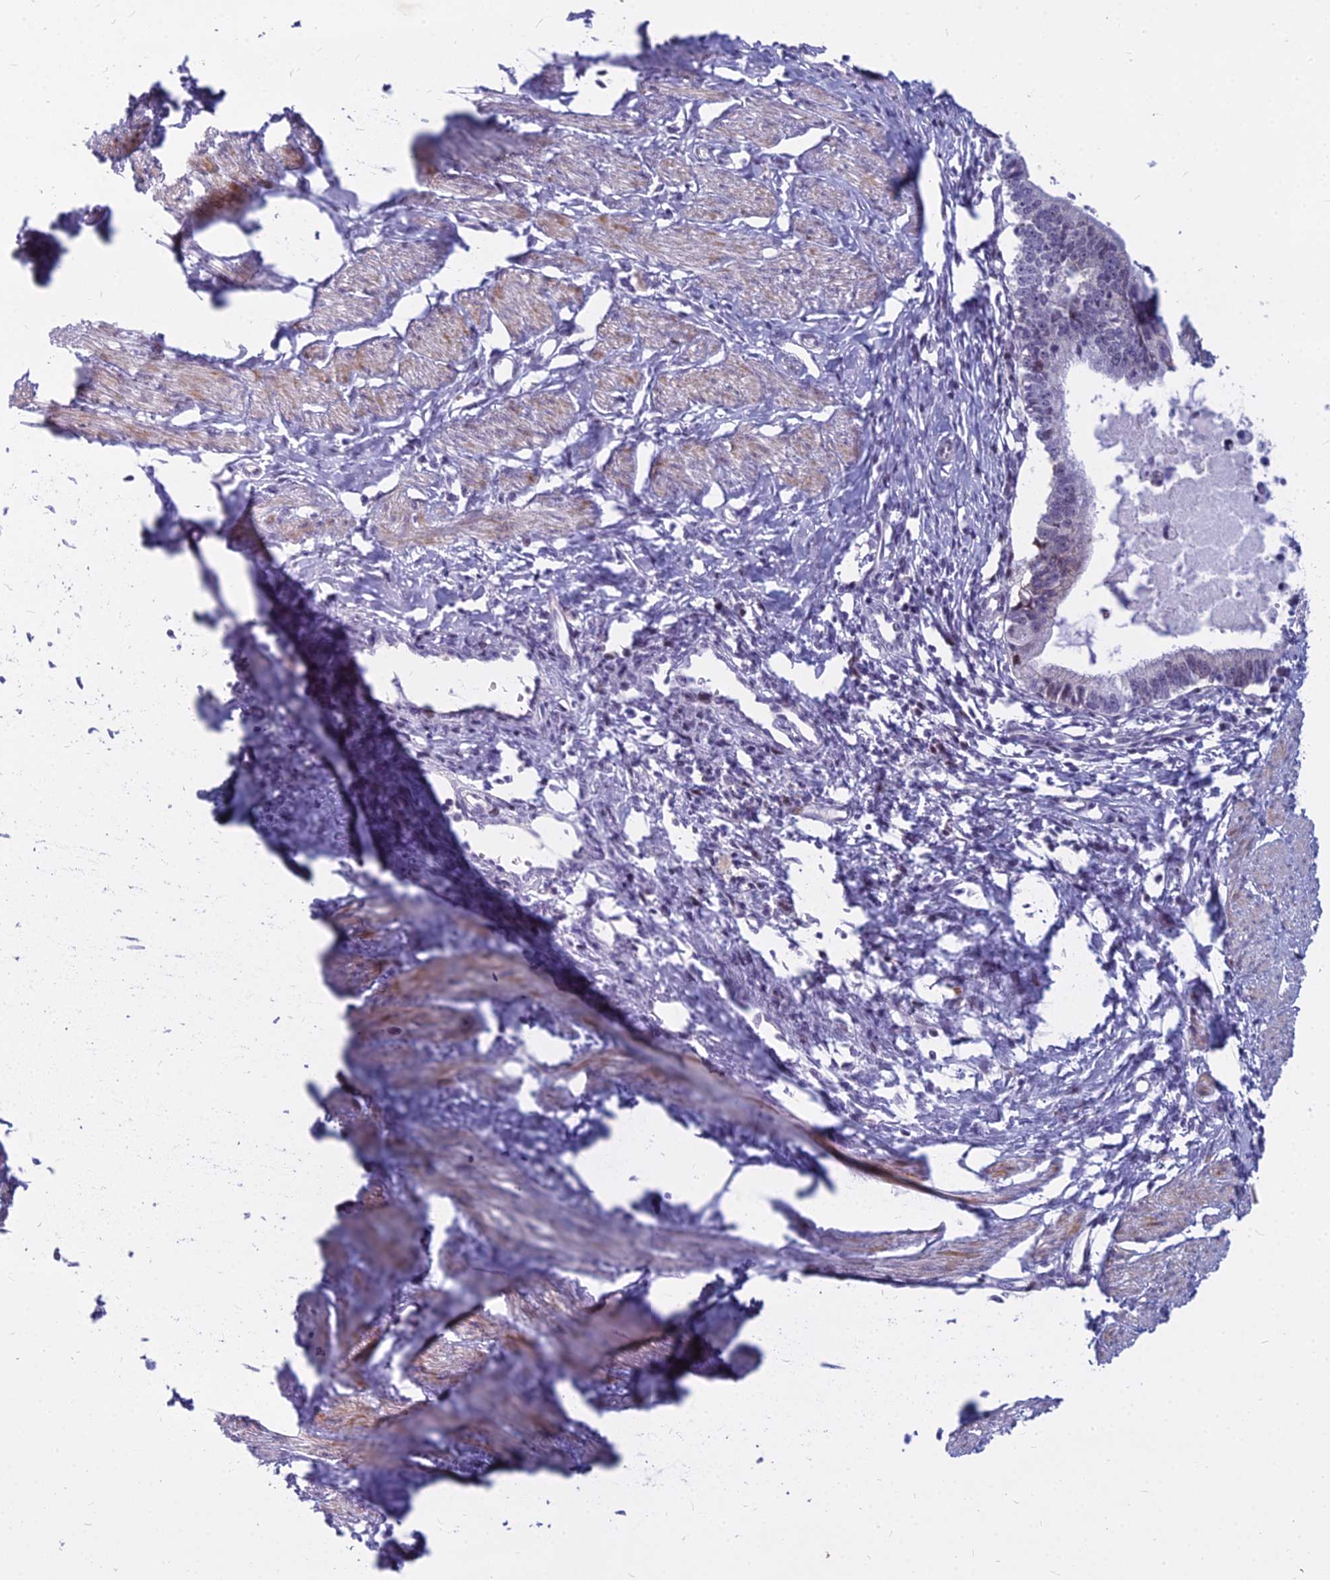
{"staining": {"intensity": "negative", "quantity": "none", "location": "none"}, "tissue": "cervical cancer", "cell_type": "Tumor cells", "image_type": "cancer", "snomed": [{"axis": "morphology", "description": "Adenocarcinoma, NOS"}, {"axis": "topography", "description": "Cervix"}], "caption": "Tumor cells are negative for brown protein staining in cervical adenocarcinoma.", "gene": "MYBPC2", "patient": {"sex": "female", "age": 36}}